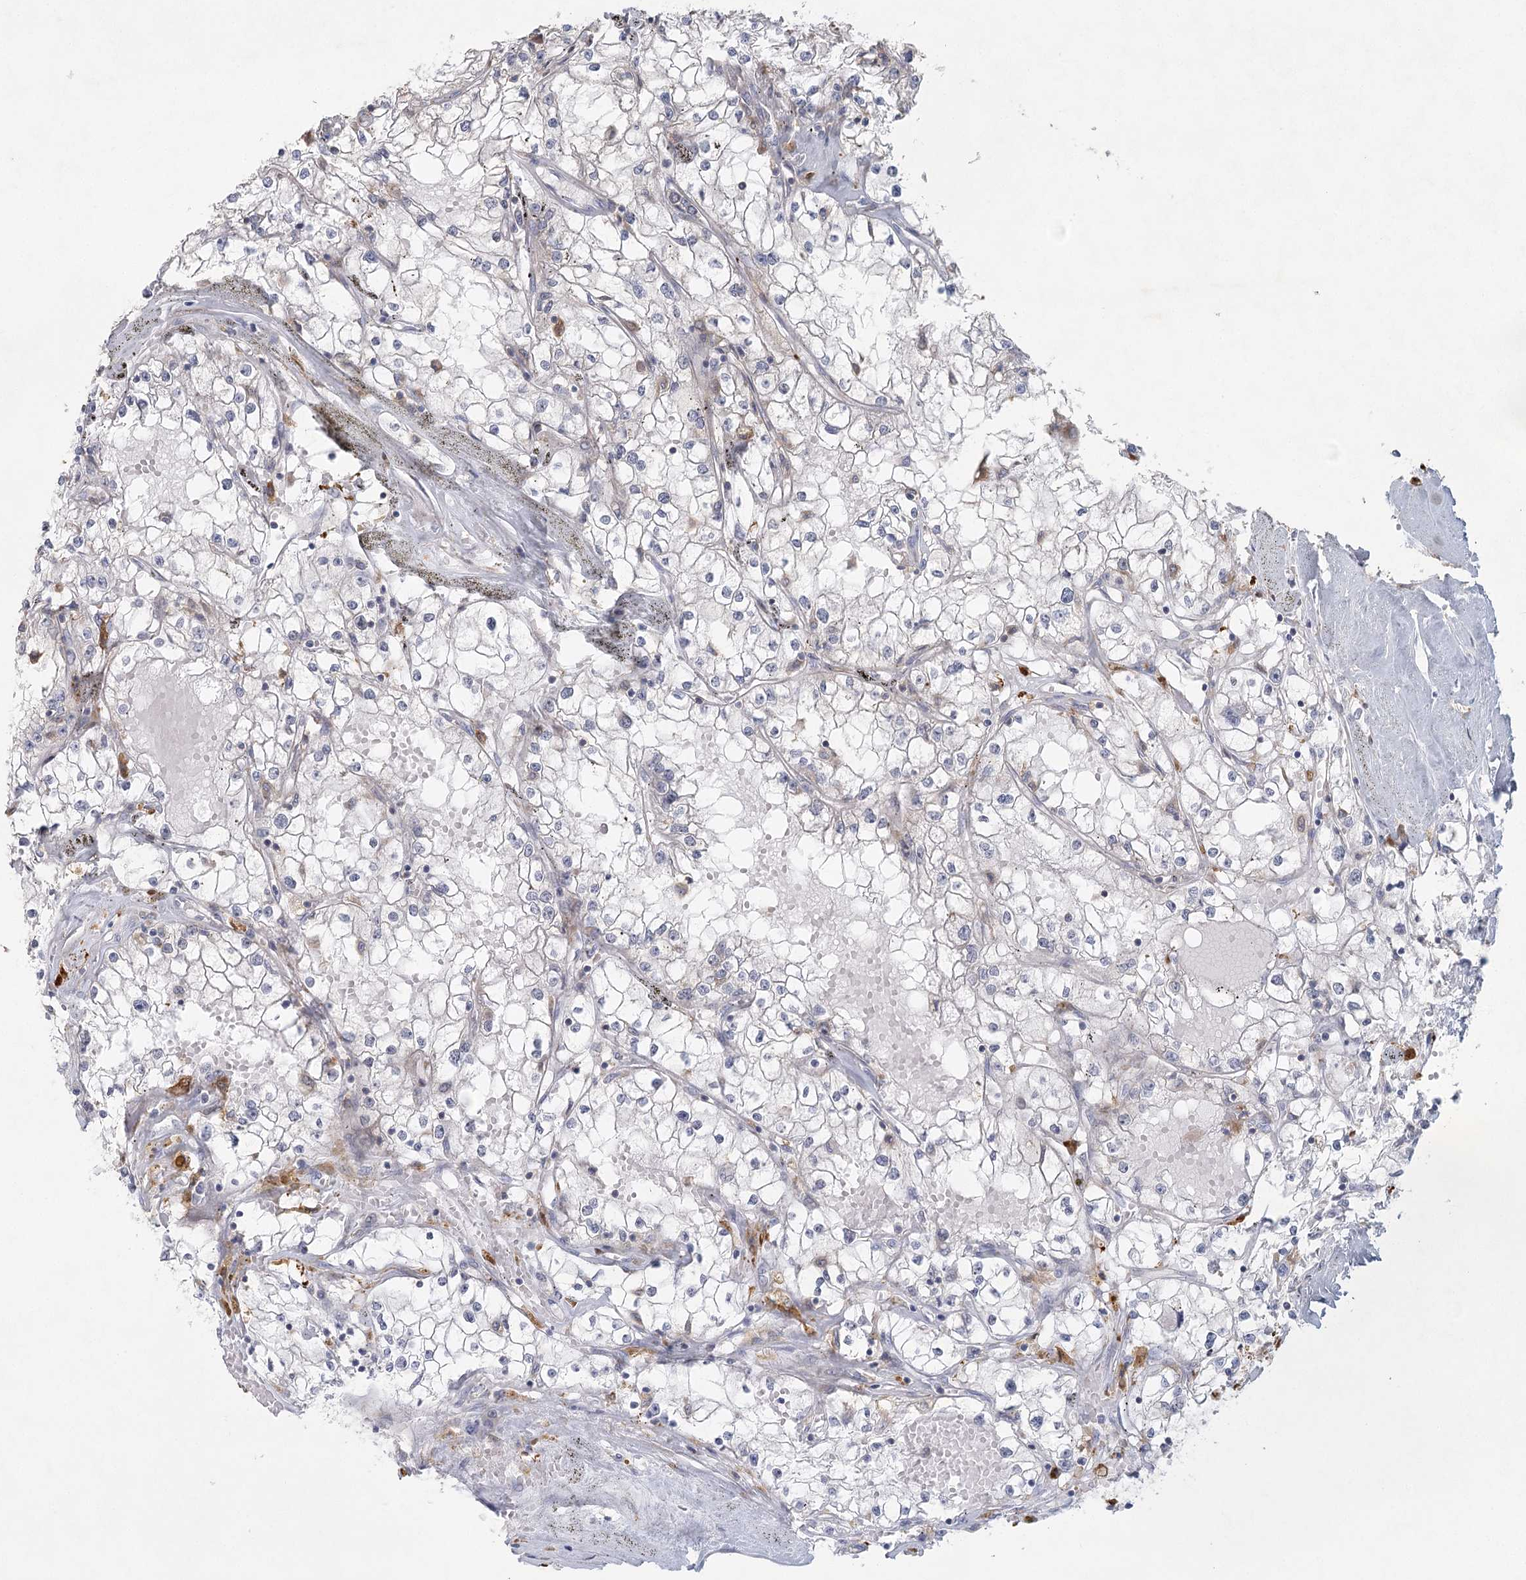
{"staining": {"intensity": "negative", "quantity": "none", "location": "none"}, "tissue": "renal cancer", "cell_type": "Tumor cells", "image_type": "cancer", "snomed": [{"axis": "morphology", "description": "Adenocarcinoma, NOS"}, {"axis": "topography", "description": "Kidney"}], "caption": "A high-resolution histopathology image shows immunohistochemistry staining of renal cancer (adenocarcinoma), which demonstrates no significant expression in tumor cells.", "gene": "FAM110C", "patient": {"sex": "male", "age": 56}}